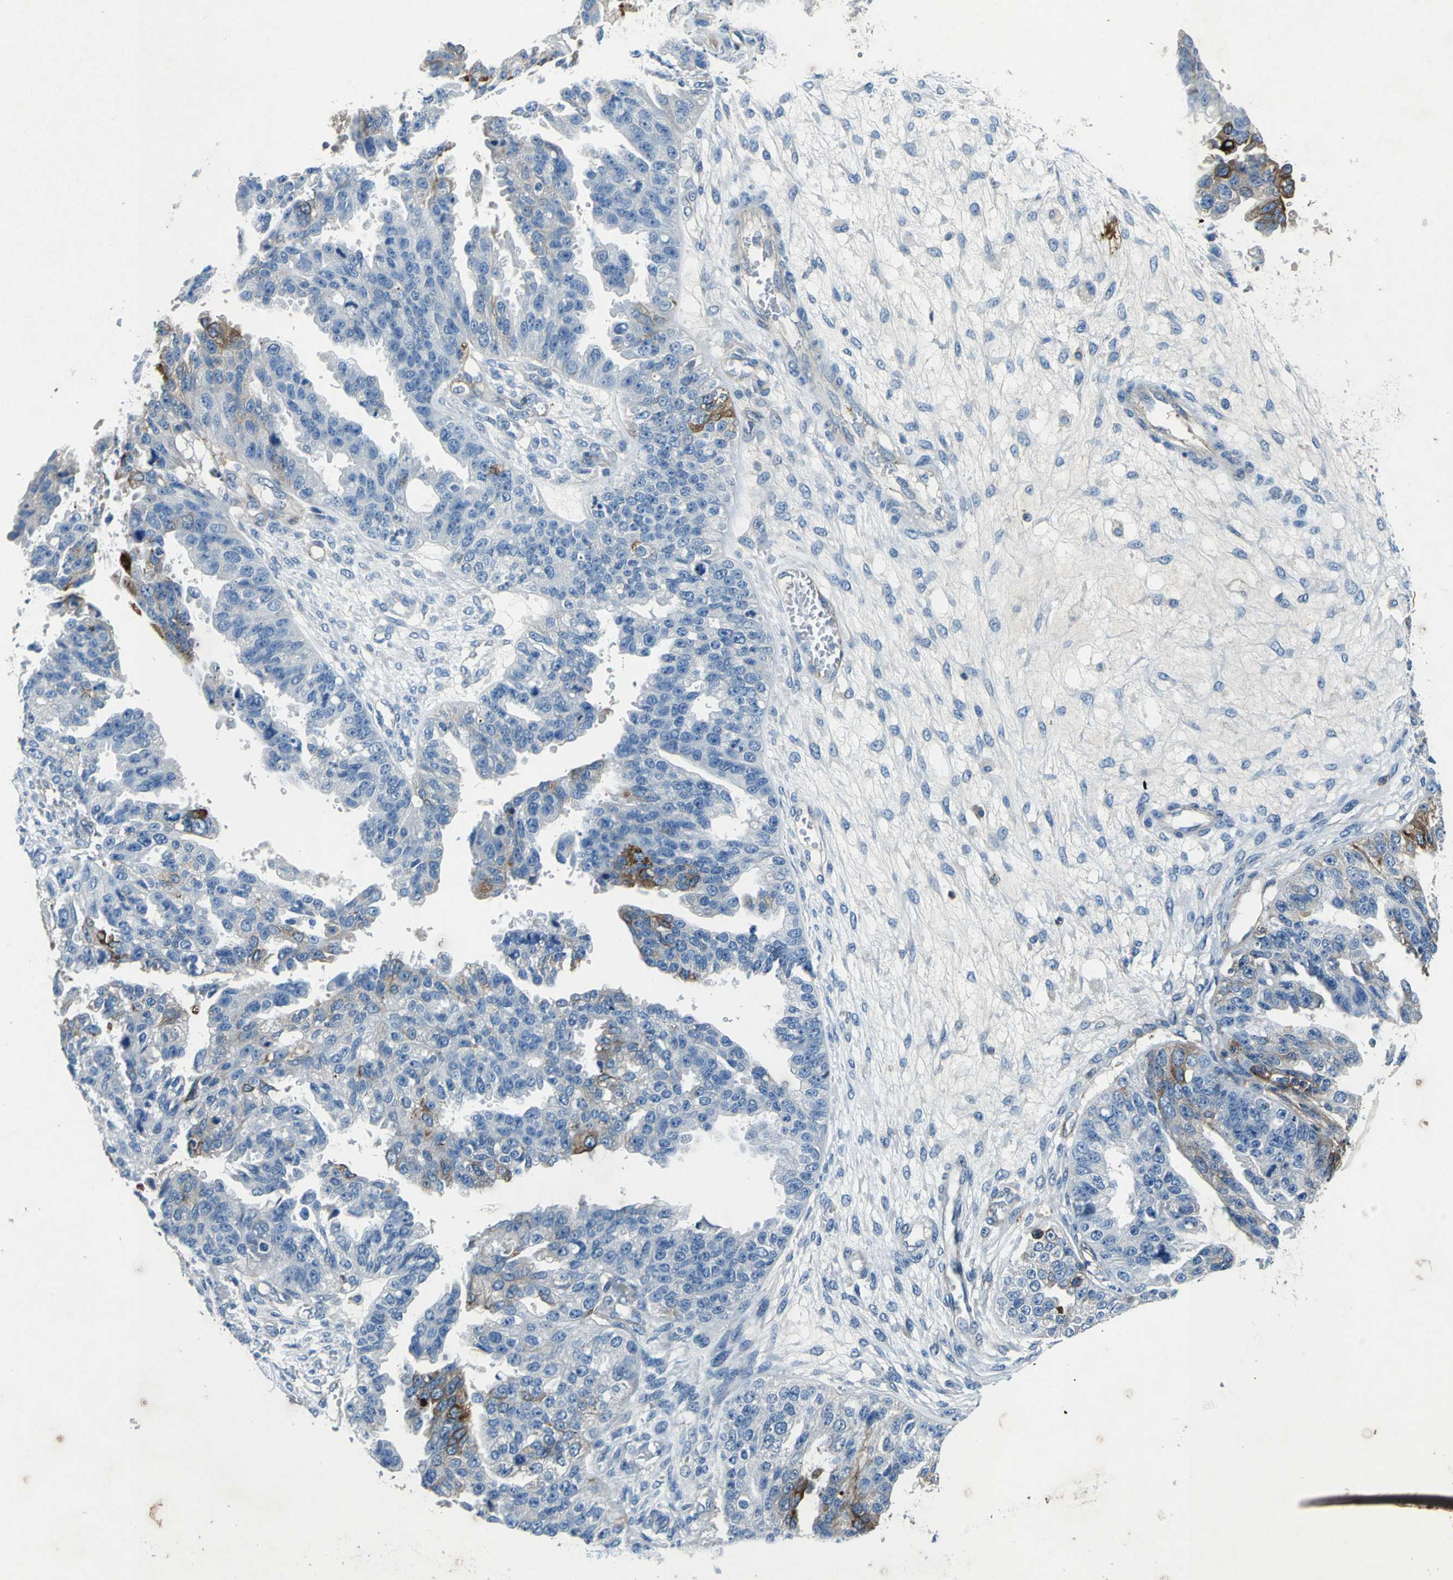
{"staining": {"intensity": "strong", "quantity": "<25%", "location": "cytoplasmic/membranous"}, "tissue": "ovarian cancer", "cell_type": "Tumor cells", "image_type": "cancer", "snomed": [{"axis": "morphology", "description": "Carcinoma, NOS"}, {"axis": "topography", "description": "Soft tissue"}, {"axis": "topography", "description": "Ovary"}], "caption": "Immunohistochemistry photomicrograph of ovarian carcinoma stained for a protein (brown), which demonstrates medium levels of strong cytoplasmic/membranous expression in about <25% of tumor cells.", "gene": "RPS13", "patient": {"sex": "female", "age": 54}}